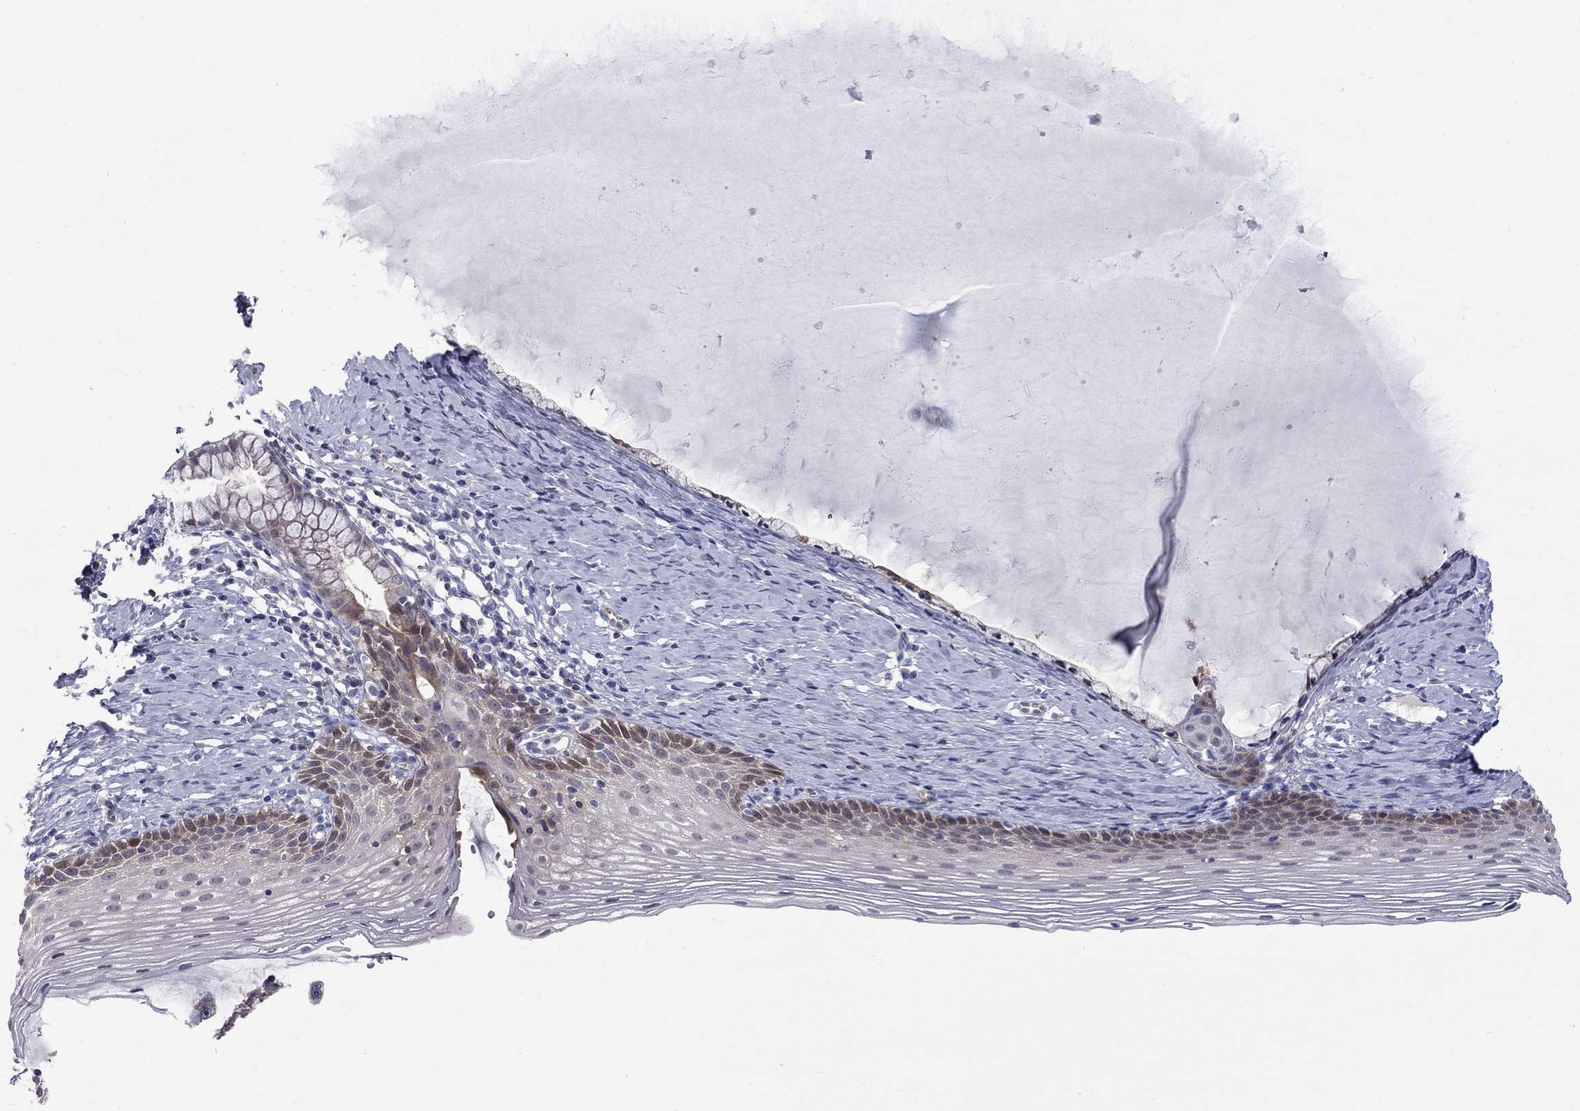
{"staining": {"intensity": "negative", "quantity": "none", "location": "none"}, "tissue": "cervix", "cell_type": "Glandular cells", "image_type": "normal", "snomed": [{"axis": "morphology", "description": "Normal tissue, NOS"}, {"axis": "topography", "description": "Cervix"}], "caption": "A high-resolution image shows IHC staining of benign cervix, which reveals no significant staining in glandular cells.", "gene": "HKDC1", "patient": {"sex": "female", "age": 39}}